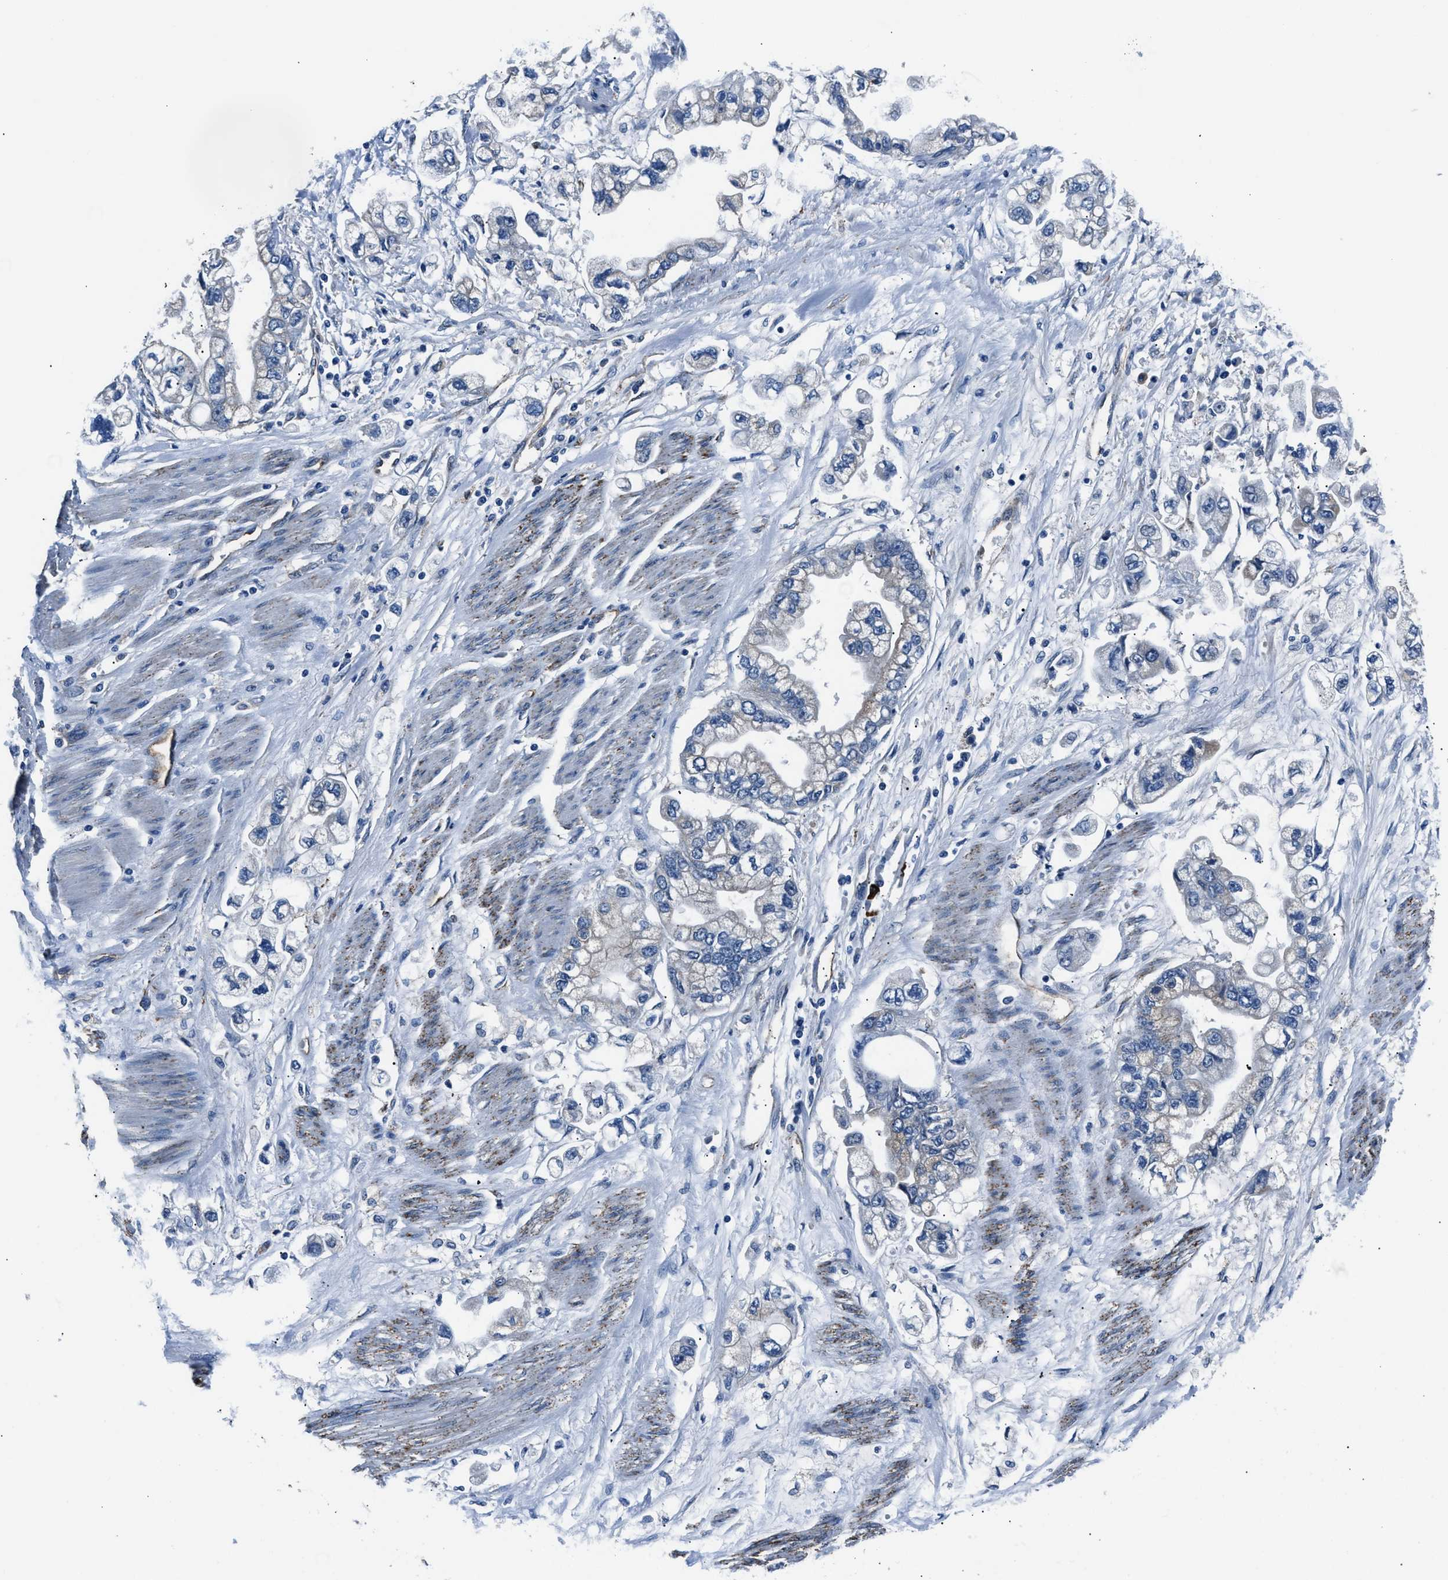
{"staining": {"intensity": "negative", "quantity": "none", "location": "none"}, "tissue": "stomach cancer", "cell_type": "Tumor cells", "image_type": "cancer", "snomed": [{"axis": "morphology", "description": "Normal tissue, NOS"}, {"axis": "morphology", "description": "Adenocarcinoma, NOS"}, {"axis": "topography", "description": "Stomach"}], "caption": "Adenocarcinoma (stomach) stained for a protein using immunohistochemistry reveals no staining tumor cells.", "gene": "PRTFDC1", "patient": {"sex": "male", "age": 62}}